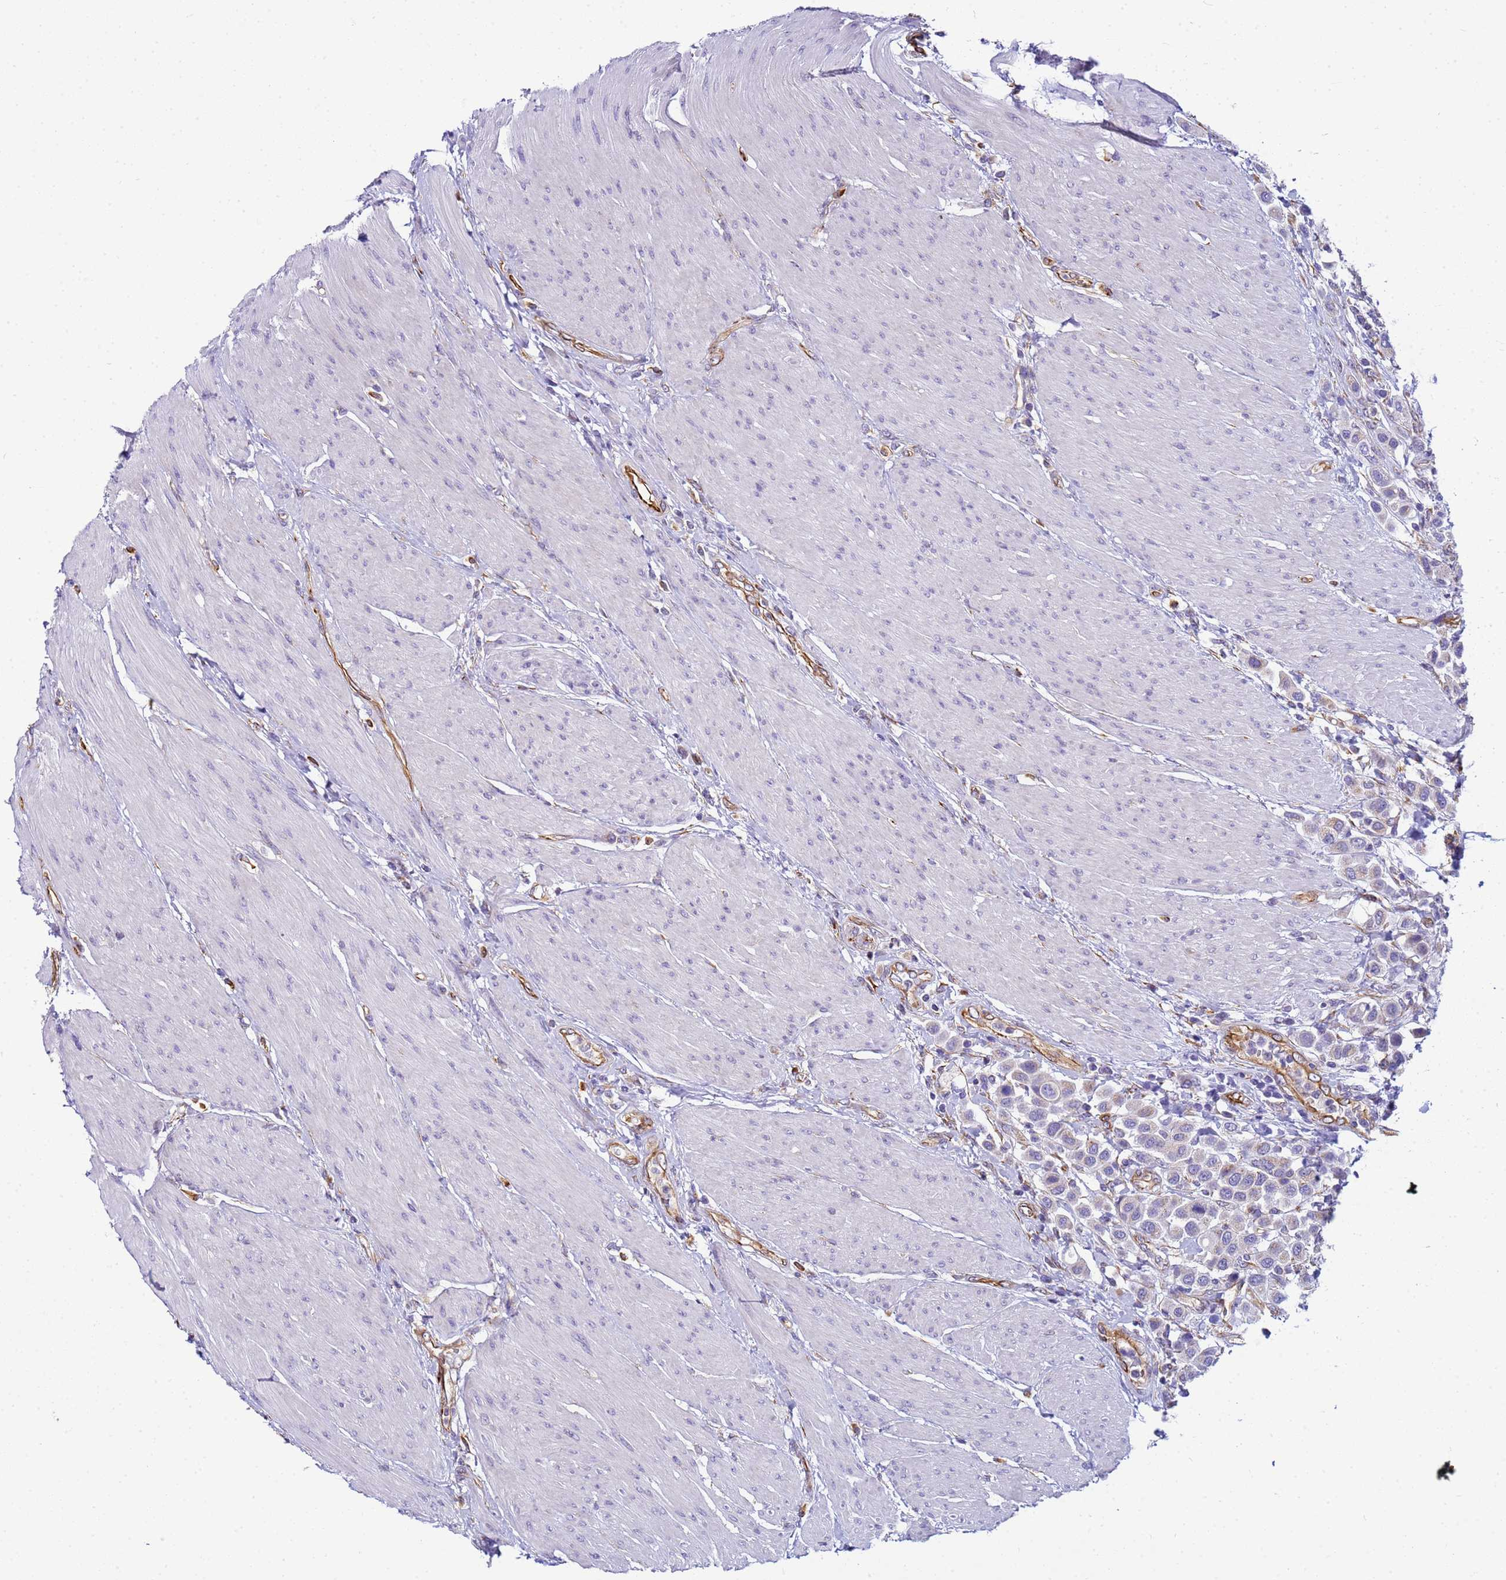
{"staining": {"intensity": "negative", "quantity": "none", "location": "none"}, "tissue": "urothelial cancer", "cell_type": "Tumor cells", "image_type": "cancer", "snomed": [{"axis": "morphology", "description": "Urothelial carcinoma, High grade"}, {"axis": "topography", "description": "Urinary bladder"}], "caption": "The histopathology image exhibits no significant staining in tumor cells of urothelial cancer. (DAB (3,3'-diaminobenzidine) IHC visualized using brightfield microscopy, high magnification).", "gene": "UBXN2B", "patient": {"sex": "male", "age": 50}}